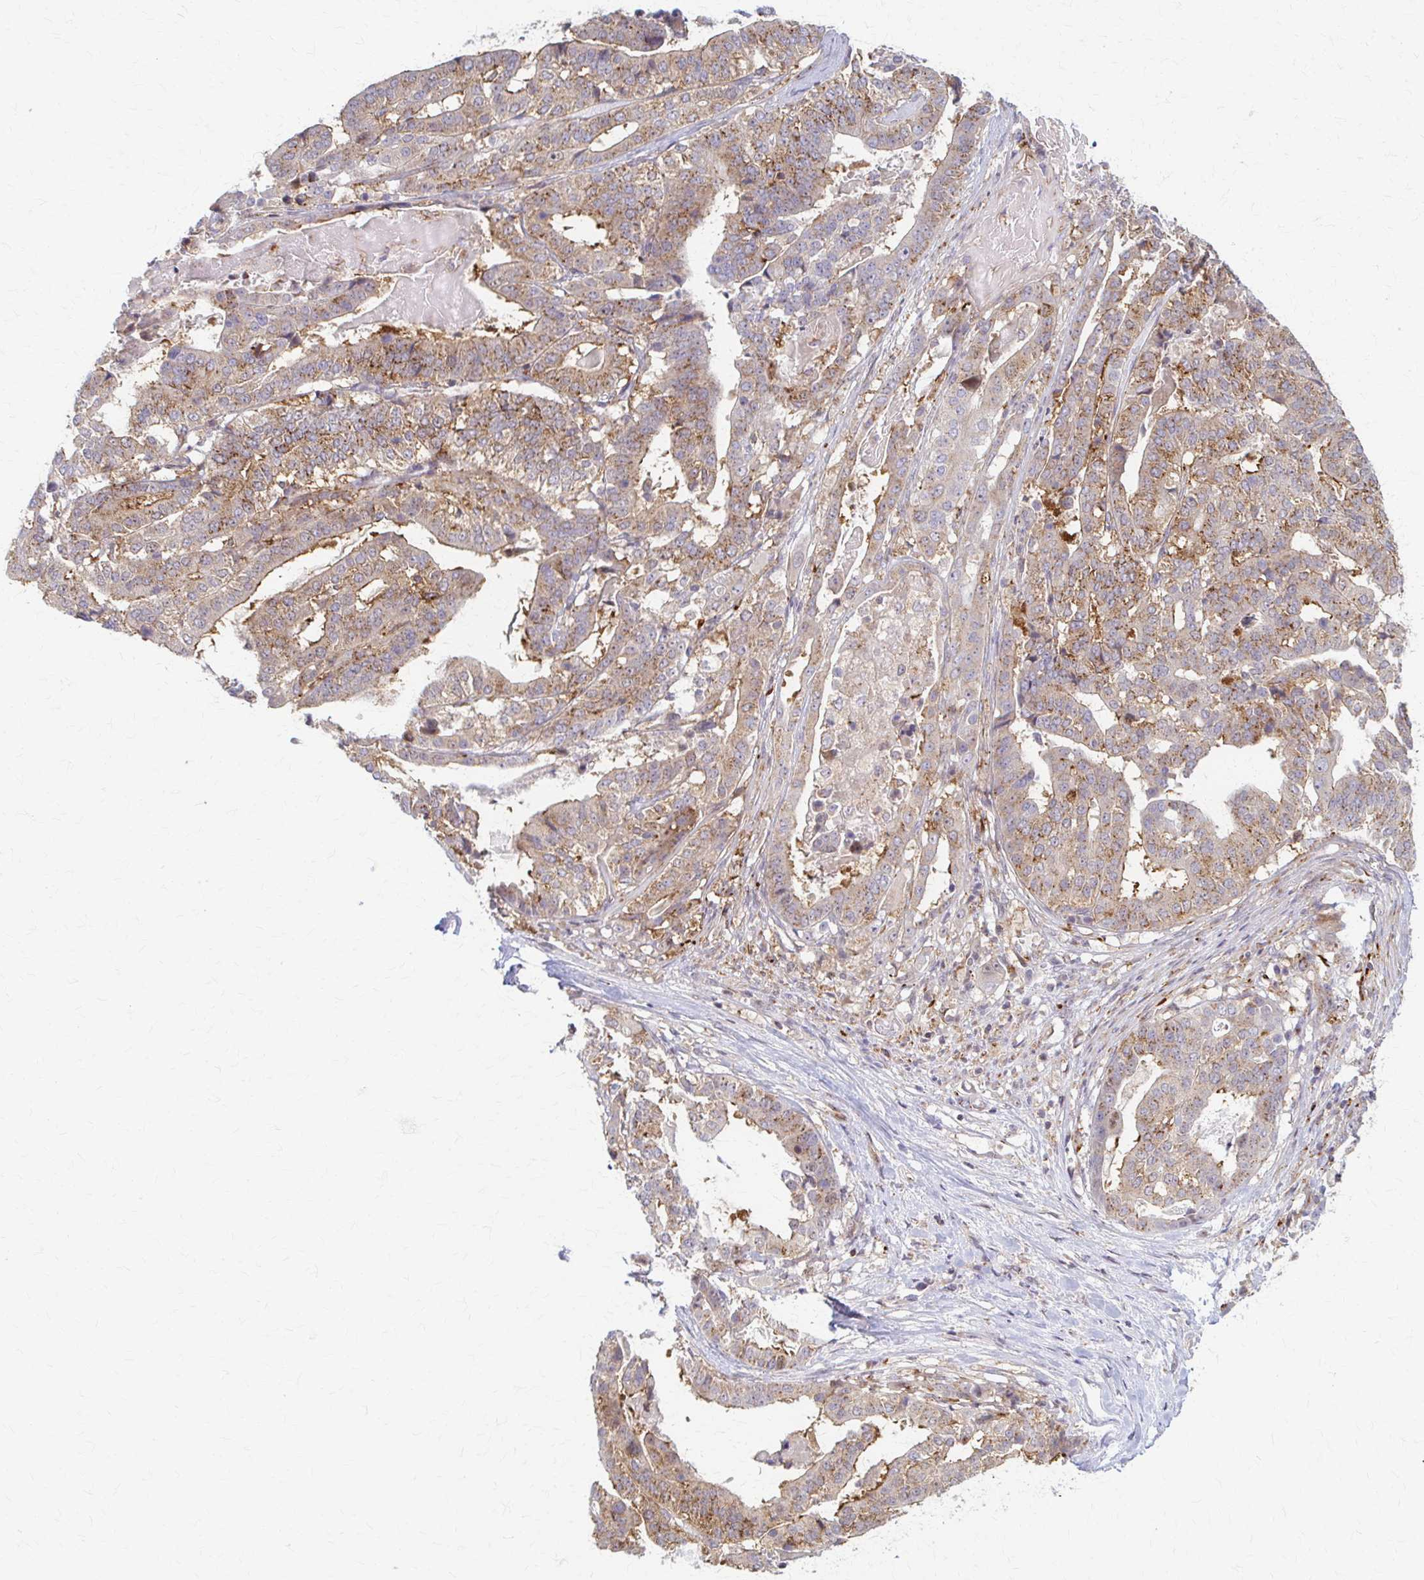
{"staining": {"intensity": "weak", "quantity": ">75%", "location": "cytoplasmic/membranous"}, "tissue": "stomach cancer", "cell_type": "Tumor cells", "image_type": "cancer", "snomed": [{"axis": "morphology", "description": "Adenocarcinoma, NOS"}, {"axis": "topography", "description": "Stomach"}], "caption": "Immunohistochemical staining of stomach adenocarcinoma reveals low levels of weak cytoplasmic/membranous protein staining in approximately >75% of tumor cells. (DAB (3,3'-diaminobenzidine) IHC, brown staining for protein, blue staining for nuclei).", "gene": "ARHGAP35", "patient": {"sex": "male", "age": 48}}